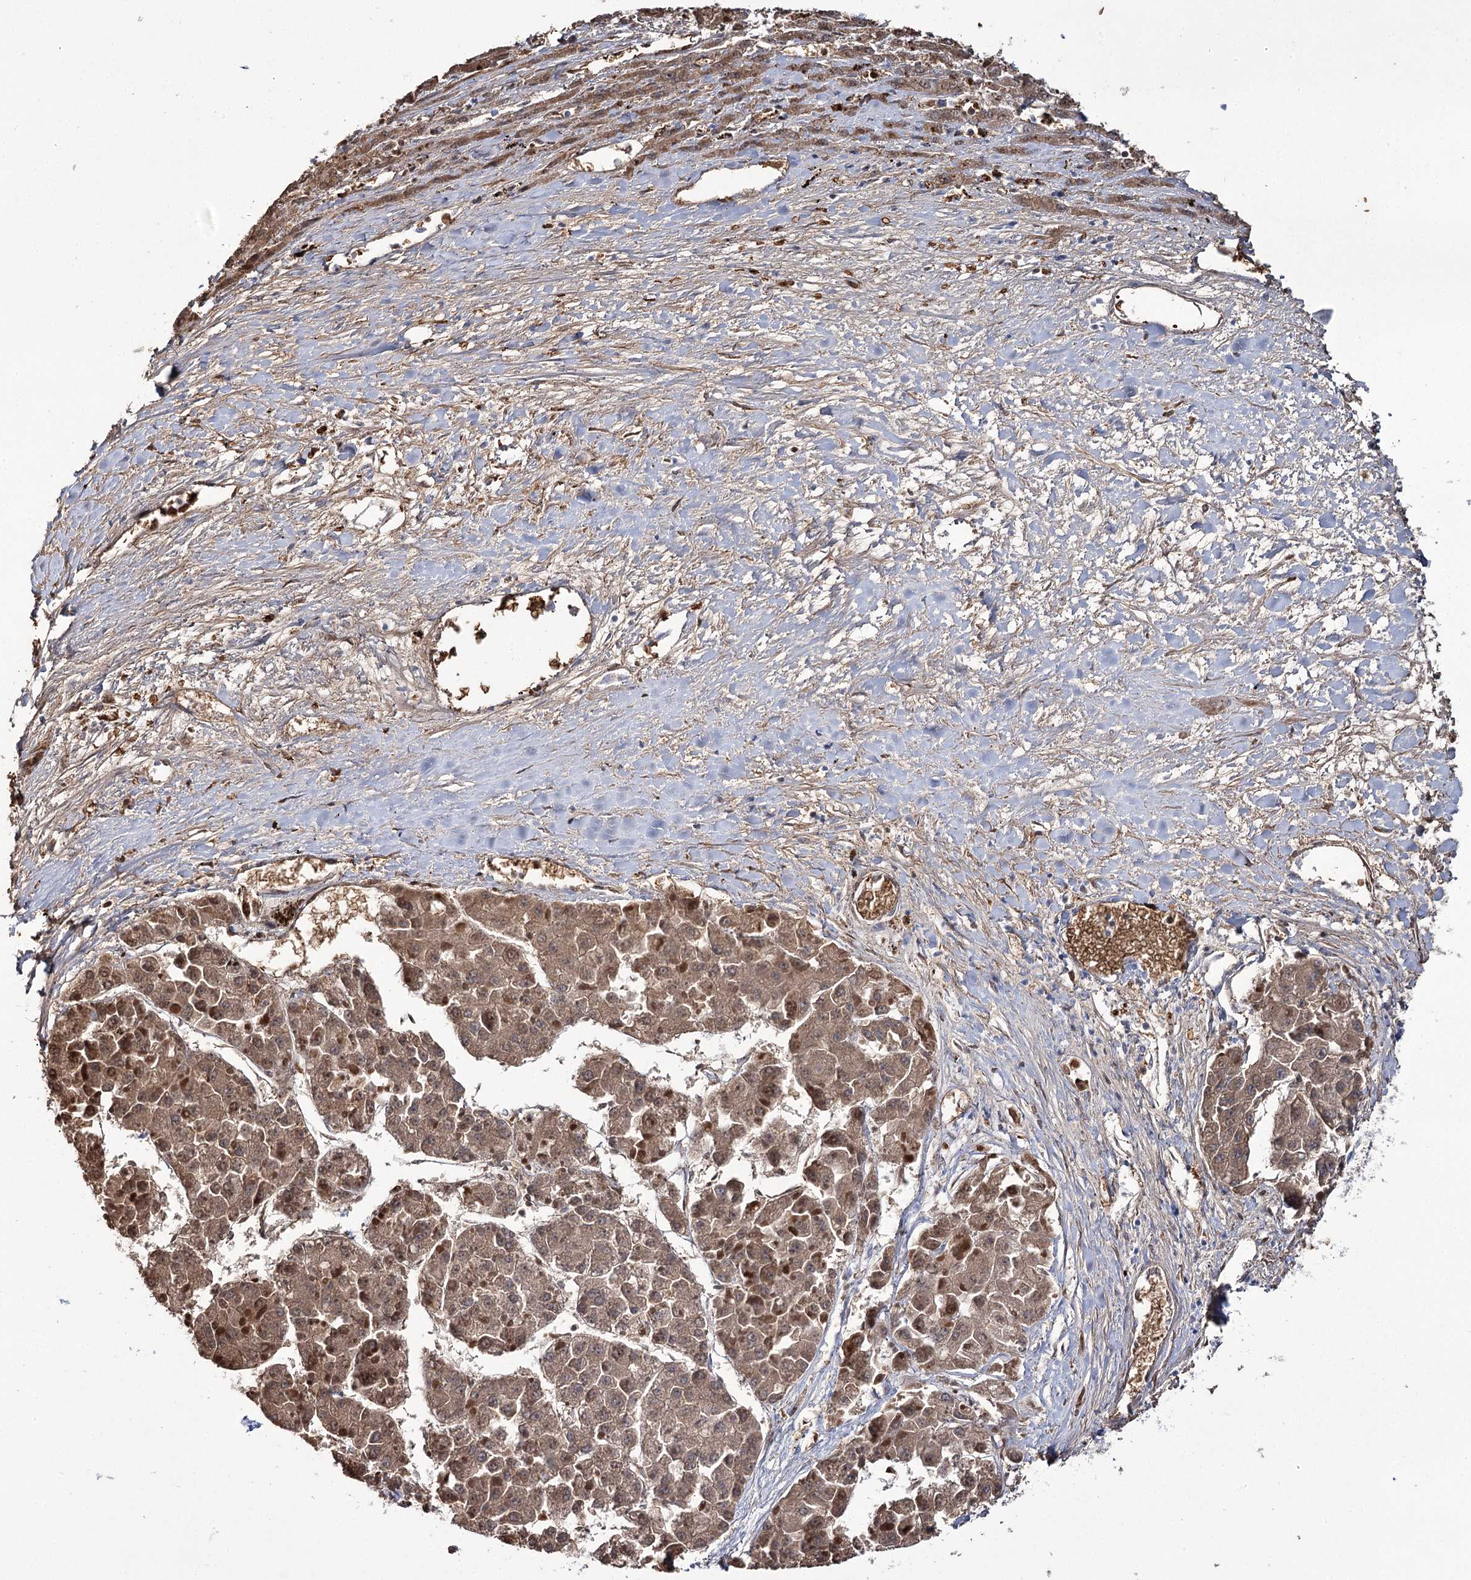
{"staining": {"intensity": "moderate", "quantity": ">75%", "location": "cytoplasmic/membranous"}, "tissue": "liver cancer", "cell_type": "Tumor cells", "image_type": "cancer", "snomed": [{"axis": "morphology", "description": "Carcinoma, Hepatocellular, NOS"}, {"axis": "topography", "description": "Liver"}], "caption": "A micrograph showing moderate cytoplasmic/membranous staining in approximately >75% of tumor cells in hepatocellular carcinoma (liver), as visualized by brown immunohistochemical staining.", "gene": "GBF1", "patient": {"sex": "female", "age": 73}}